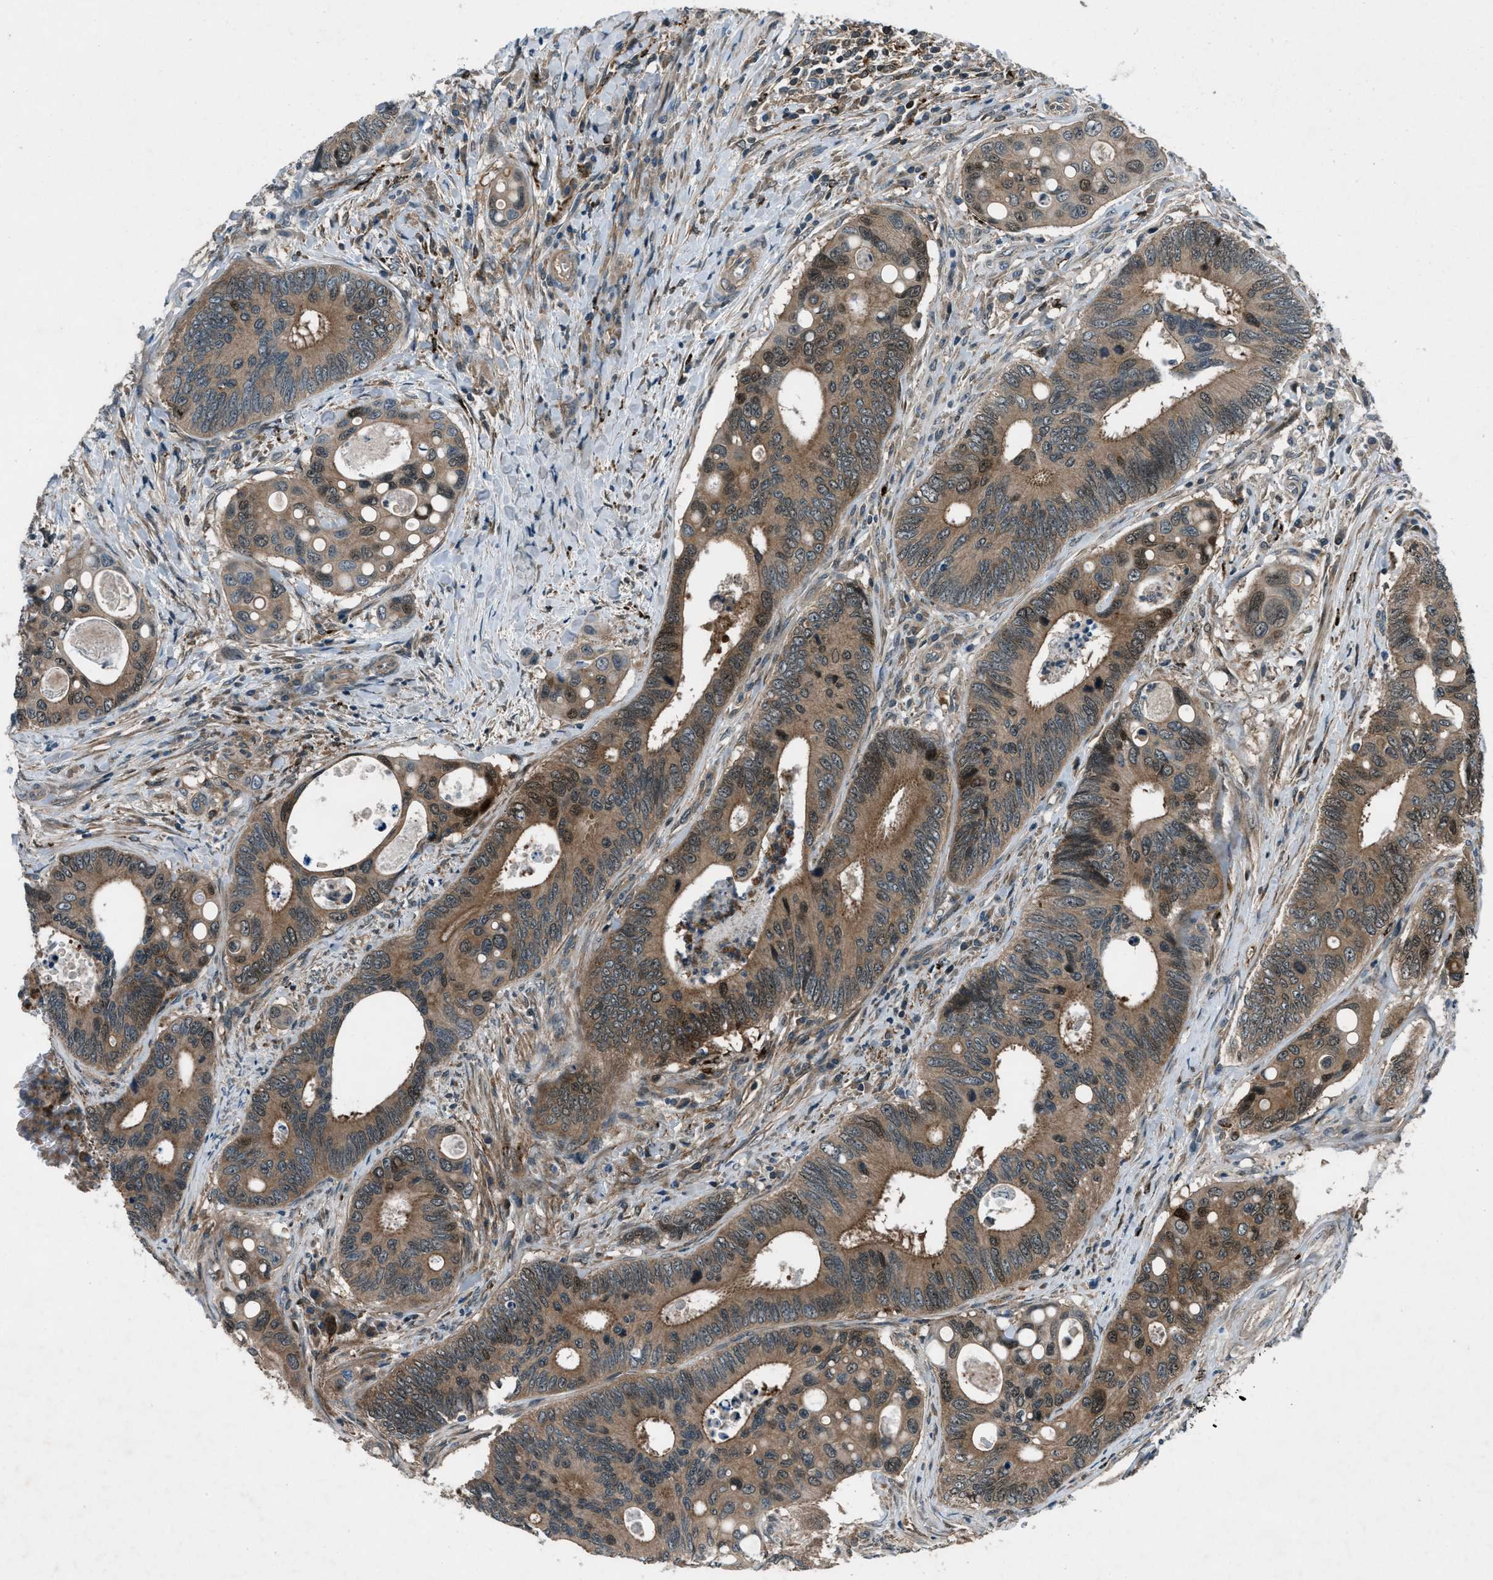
{"staining": {"intensity": "moderate", "quantity": ">75%", "location": "cytoplasmic/membranous,nuclear"}, "tissue": "colorectal cancer", "cell_type": "Tumor cells", "image_type": "cancer", "snomed": [{"axis": "morphology", "description": "Inflammation, NOS"}, {"axis": "morphology", "description": "Adenocarcinoma, NOS"}, {"axis": "topography", "description": "Colon"}], "caption": "Adenocarcinoma (colorectal) tissue displays moderate cytoplasmic/membranous and nuclear positivity in approximately >75% of tumor cells", "gene": "EPSTI1", "patient": {"sex": "male", "age": 72}}